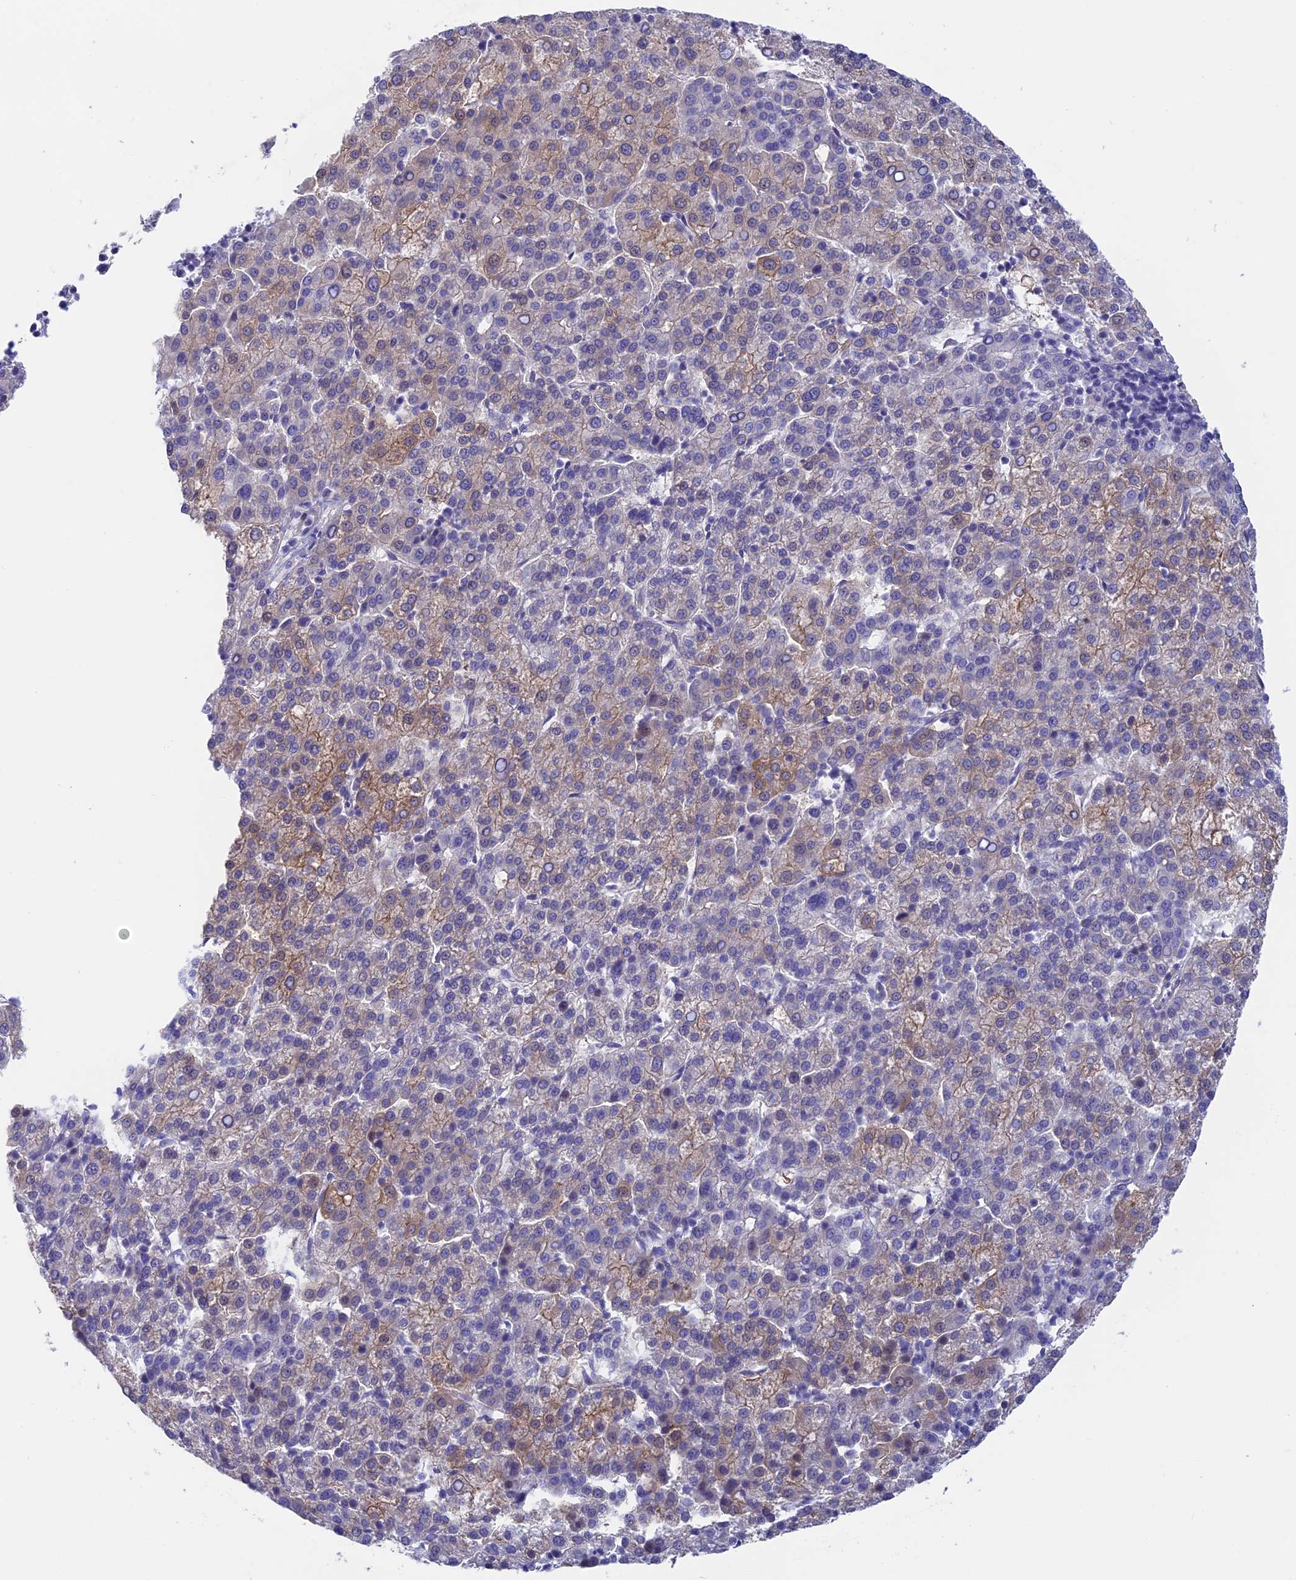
{"staining": {"intensity": "weak", "quantity": "25%-75%", "location": "cytoplasmic/membranous"}, "tissue": "liver cancer", "cell_type": "Tumor cells", "image_type": "cancer", "snomed": [{"axis": "morphology", "description": "Carcinoma, Hepatocellular, NOS"}, {"axis": "topography", "description": "Liver"}], "caption": "Protein positivity by immunohistochemistry (IHC) exhibits weak cytoplasmic/membranous positivity in approximately 25%-75% of tumor cells in liver cancer.", "gene": "GLB1L", "patient": {"sex": "female", "age": 58}}